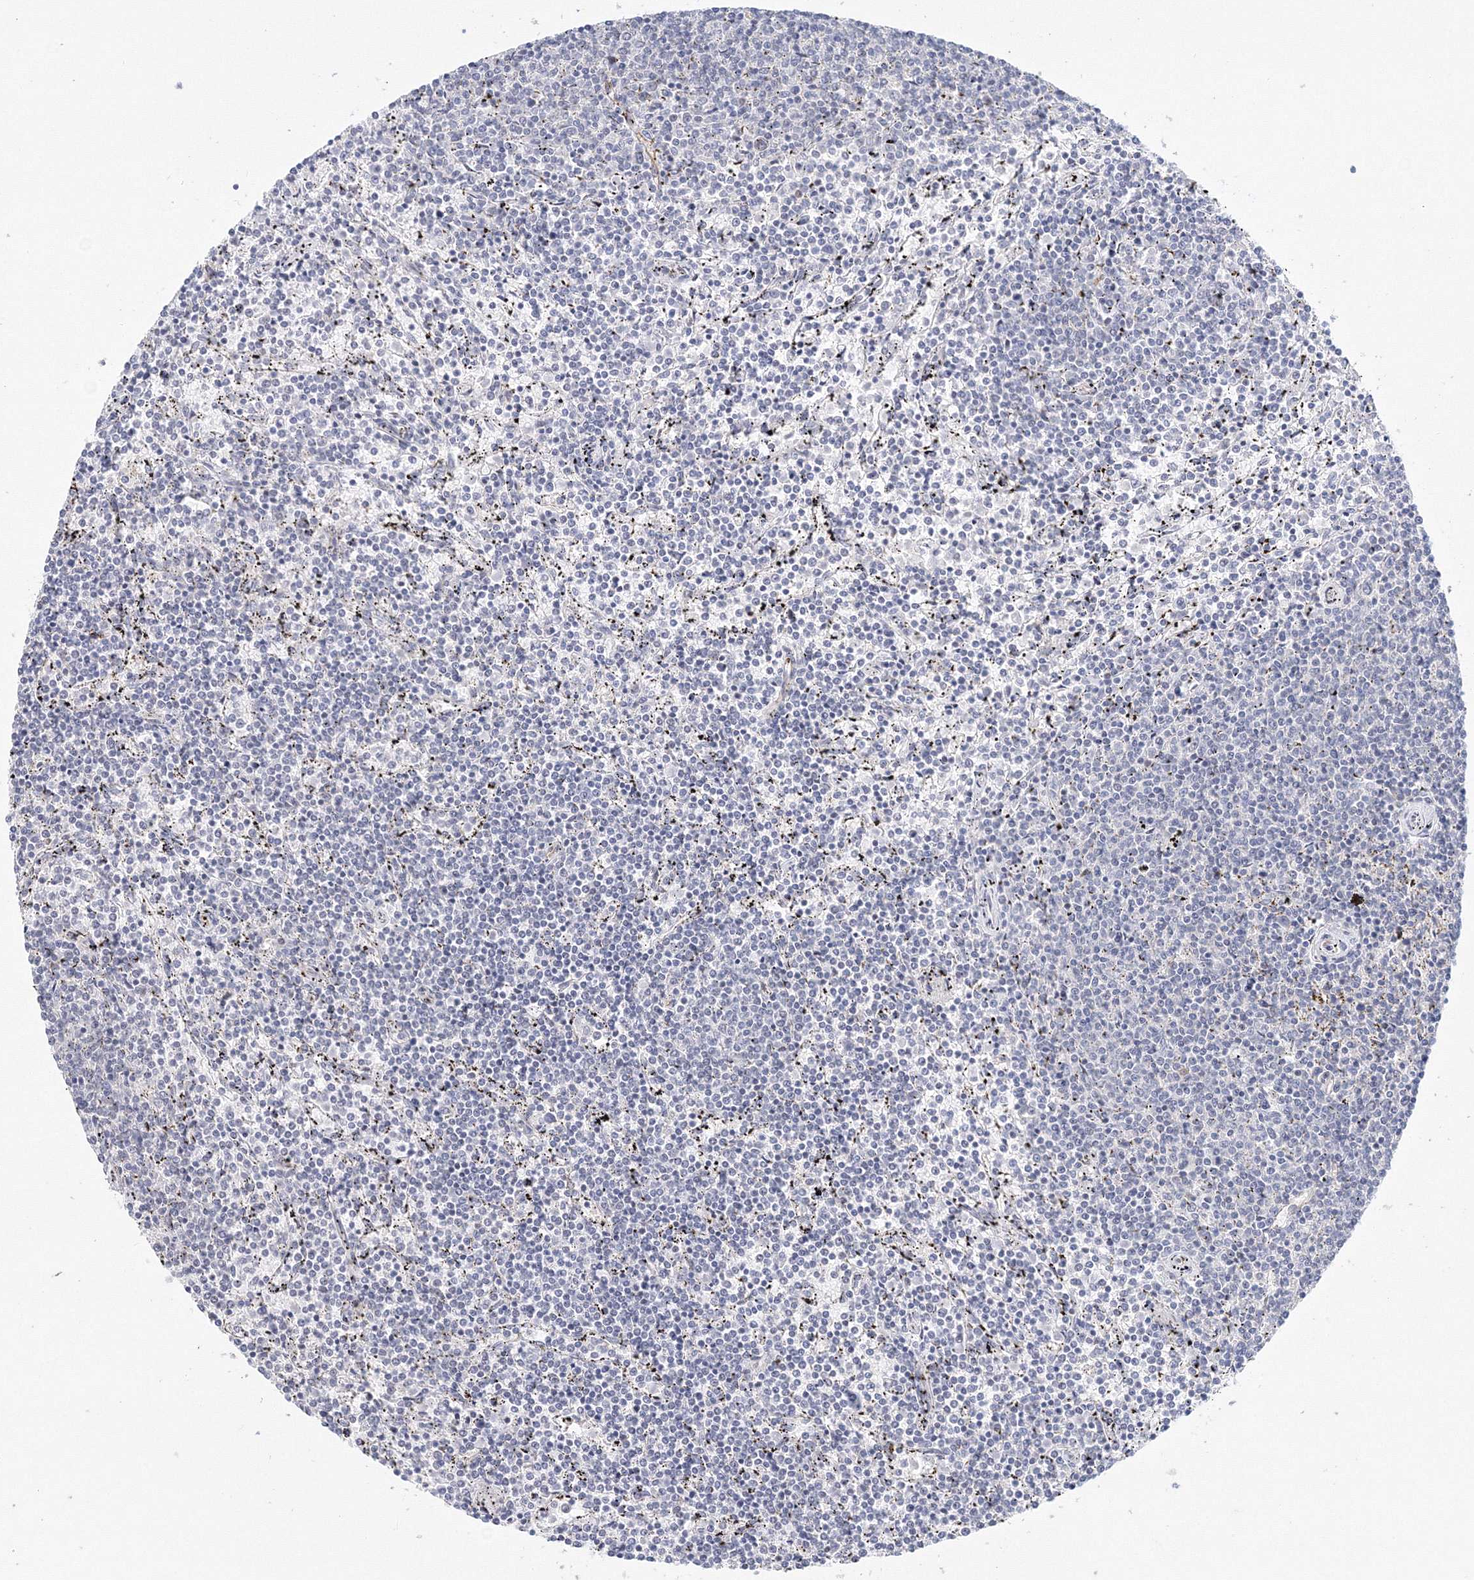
{"staining": {"intensity": "negative", "quantity": "none", "location": "none"}, "tissue": "lymphoma", "cell_type": "Tumor cells", "image_type": "cancer", "snomed": [{"axis": "morphology", "description": "Malignant lymphoma, non-Hodgkin's type, Low grade"}, {"axis": "topography", "description": "Spleen"}], "caption": "Tumor cells are negative for brown protein staining in lymphoma. (Brightfield microscopy of DAB (3,3'-diaminobenzidine) immunohistochemistry at high magnification).", "gene": "SIRT7", "patient": {"sex": "female", "age": 50}}